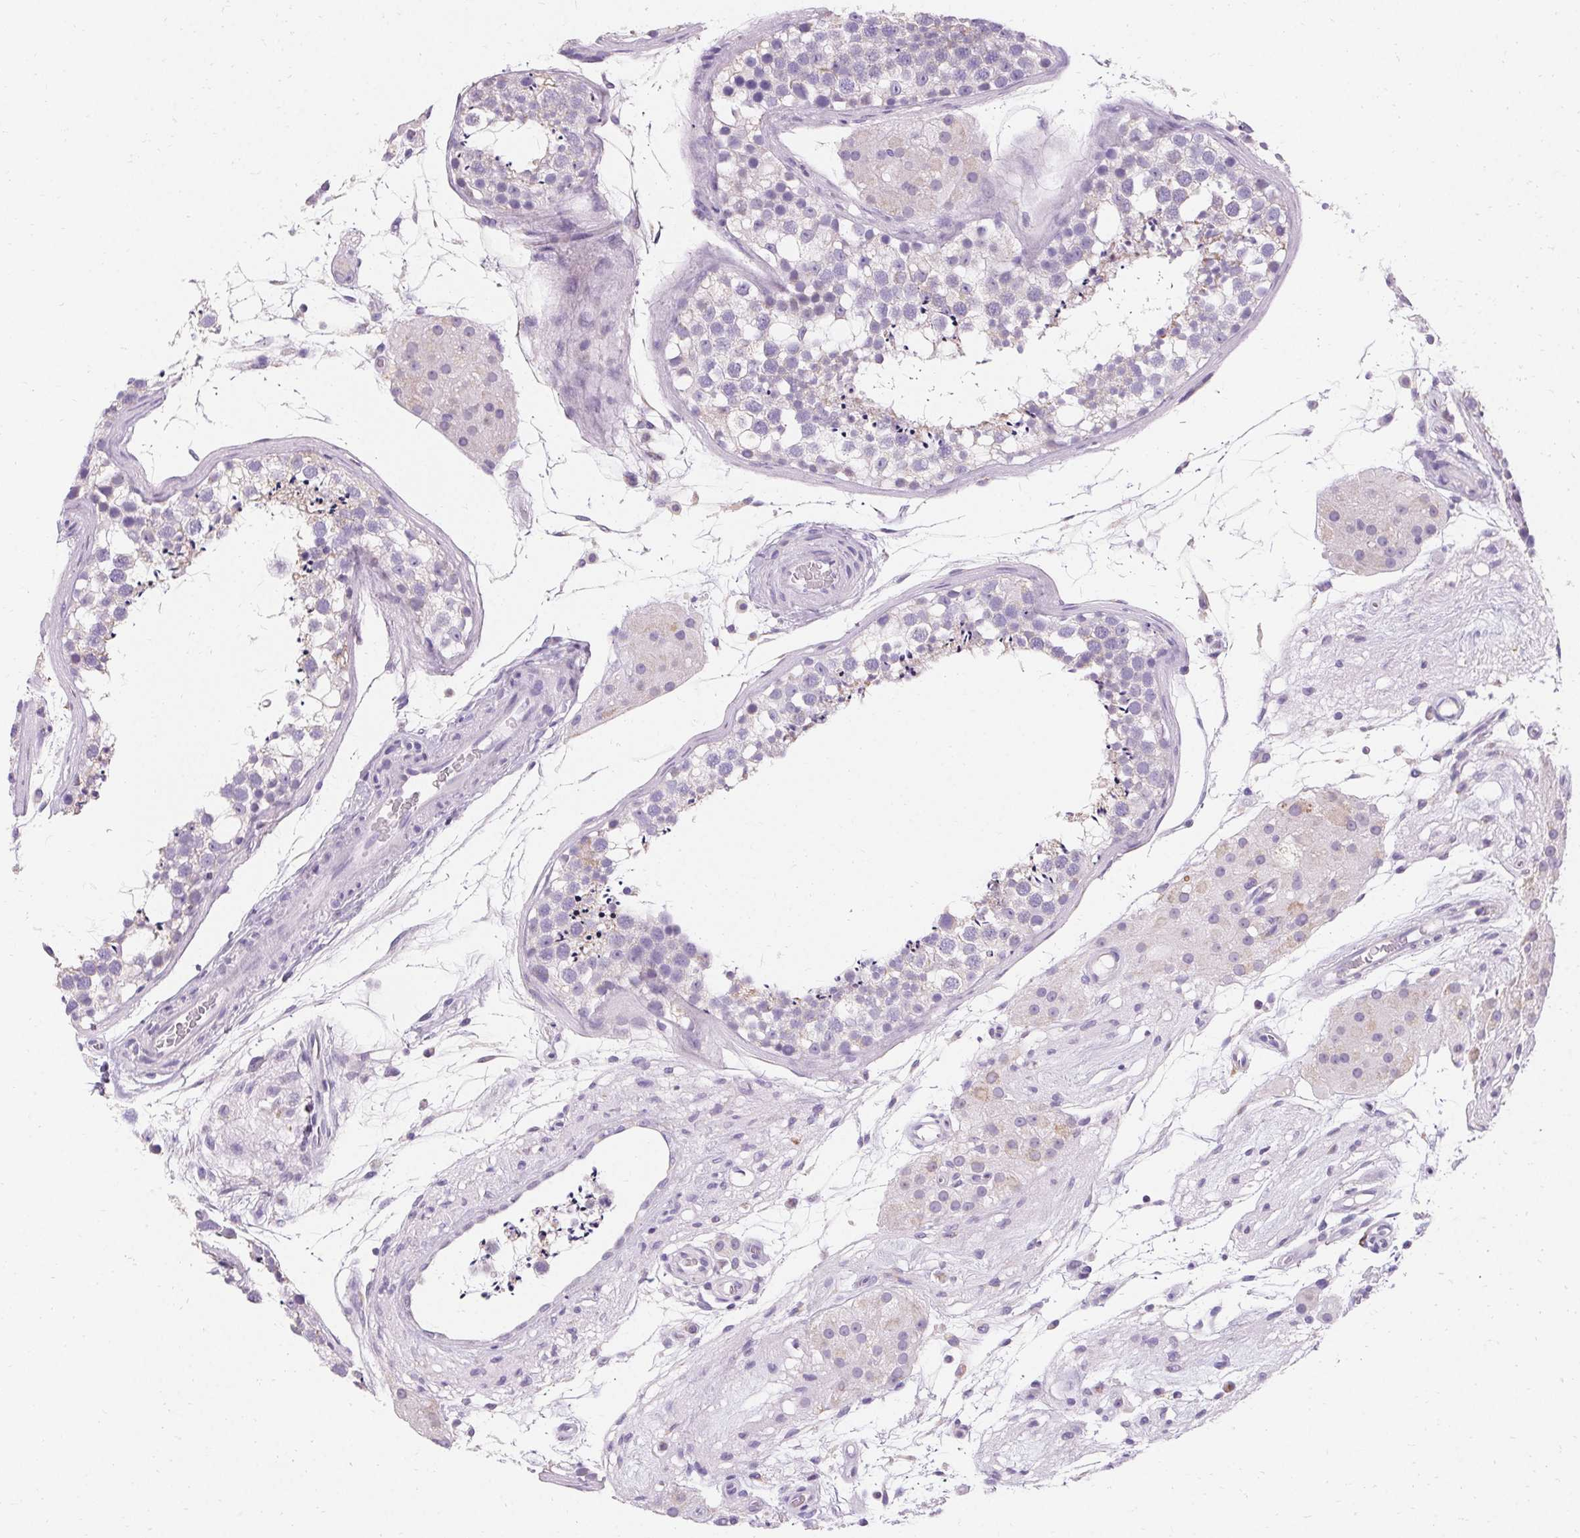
{"staining": {"intensity": "weak", "quantity": "<25%", "location": "cytoplasmic/membranous"}, "tissue": "testis", "cell_type": "Cells in seminiferous ducts", "image_type": "normal", "snomed": [{"axis": "morphology", "description": "Normal tissue, NOS"}, {"axis": "morphology", "description": "Seminoma, NOS"}, {"axis": "topography", "description": "Testis"}], "caption": "High power microscopy photomicrograph of an immunohistochemistry image of benign testis, revealing no significant expression in cells in seminiferous ducts.", "gene": "ASGR2", "patient": {"sex": "male", "age": 65}}